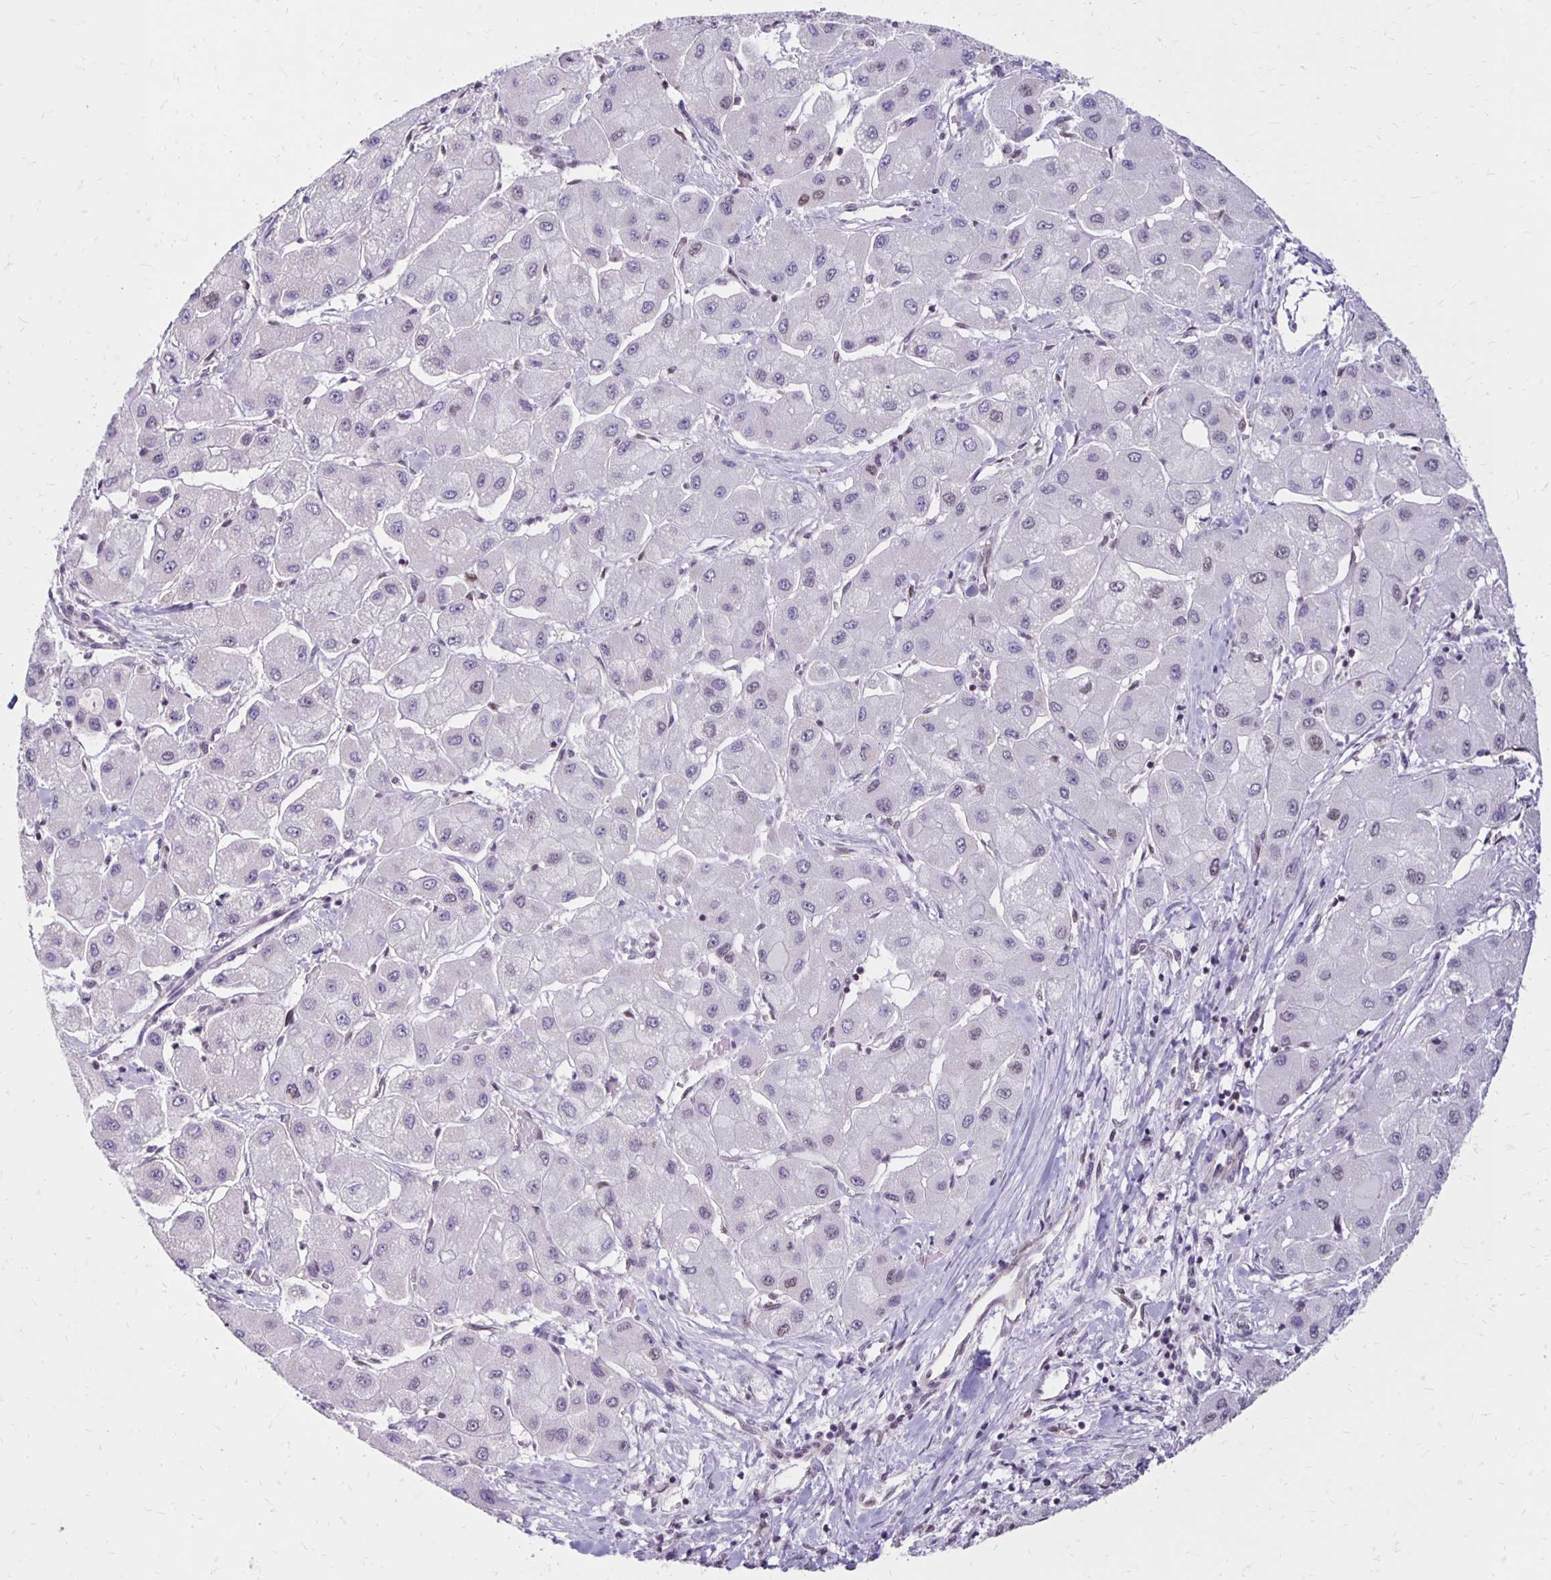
{"staining": {"intensity": "negative", "quantity": "none", "location": "none"}, "tissue": "liver cancer", "cell_type": "Tumor cells", "image_type": "cancer", "snomed": [{"axis": "morphology", "description": "Carcinoma, Hepatocellular, NOS"}, {"axis": "topography", "description": "Liver"}], "caption": "The immunohistochemistry (IHC) image has no significant positivity in tumor cells of liver hepatocellular carcinoma tissue. The staining is performed using DAB (3,3'-diaminobenzidine) brown chromogen with nuclei counter-stained in using hematoxylin.", "gene": "DDB2", "patient": {"sex": "male", "age": 40}}